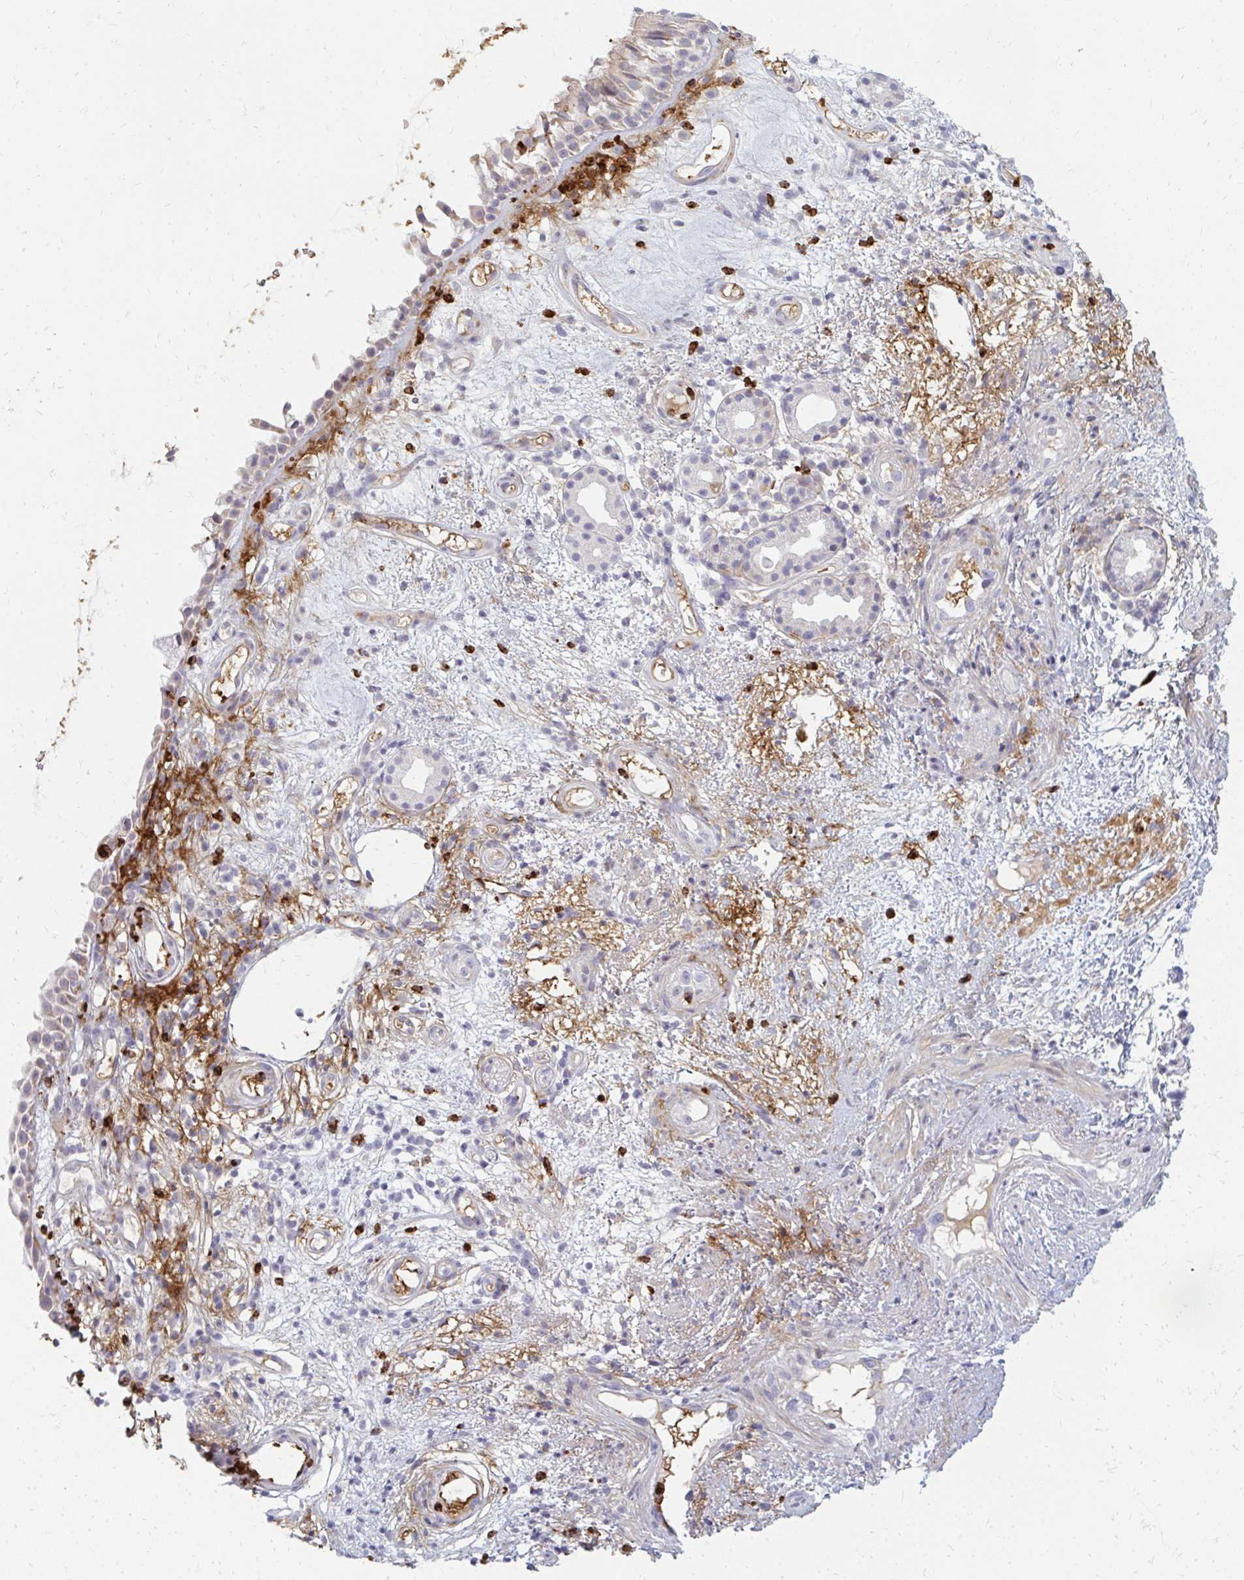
{"staining": {"intensity": "negative", "quantity": "none", "location": "none"}, "tissue": "nasopharynx", "cell_type": "Respiratory epithelial cells", "image_type": "normal", "snomed": [{"axis": "morphology", "description": "Normal tissue, NOS"}, {"axis": "morphology", "description": "Inflammation, NOS"}, {"axis": "topography", "description": "Nasopharynx"}], "caption": "Respiratory epithelial cells show no significant protein expression in normal nasopharynx. The staining was performed using DAB to visualize the protein expression in brown, while the nuclei were stained in blue with hematoxylin (Magnification: 20x).", "gene": "RAB33A", "patient": {"sex": "male", "age": 54}}